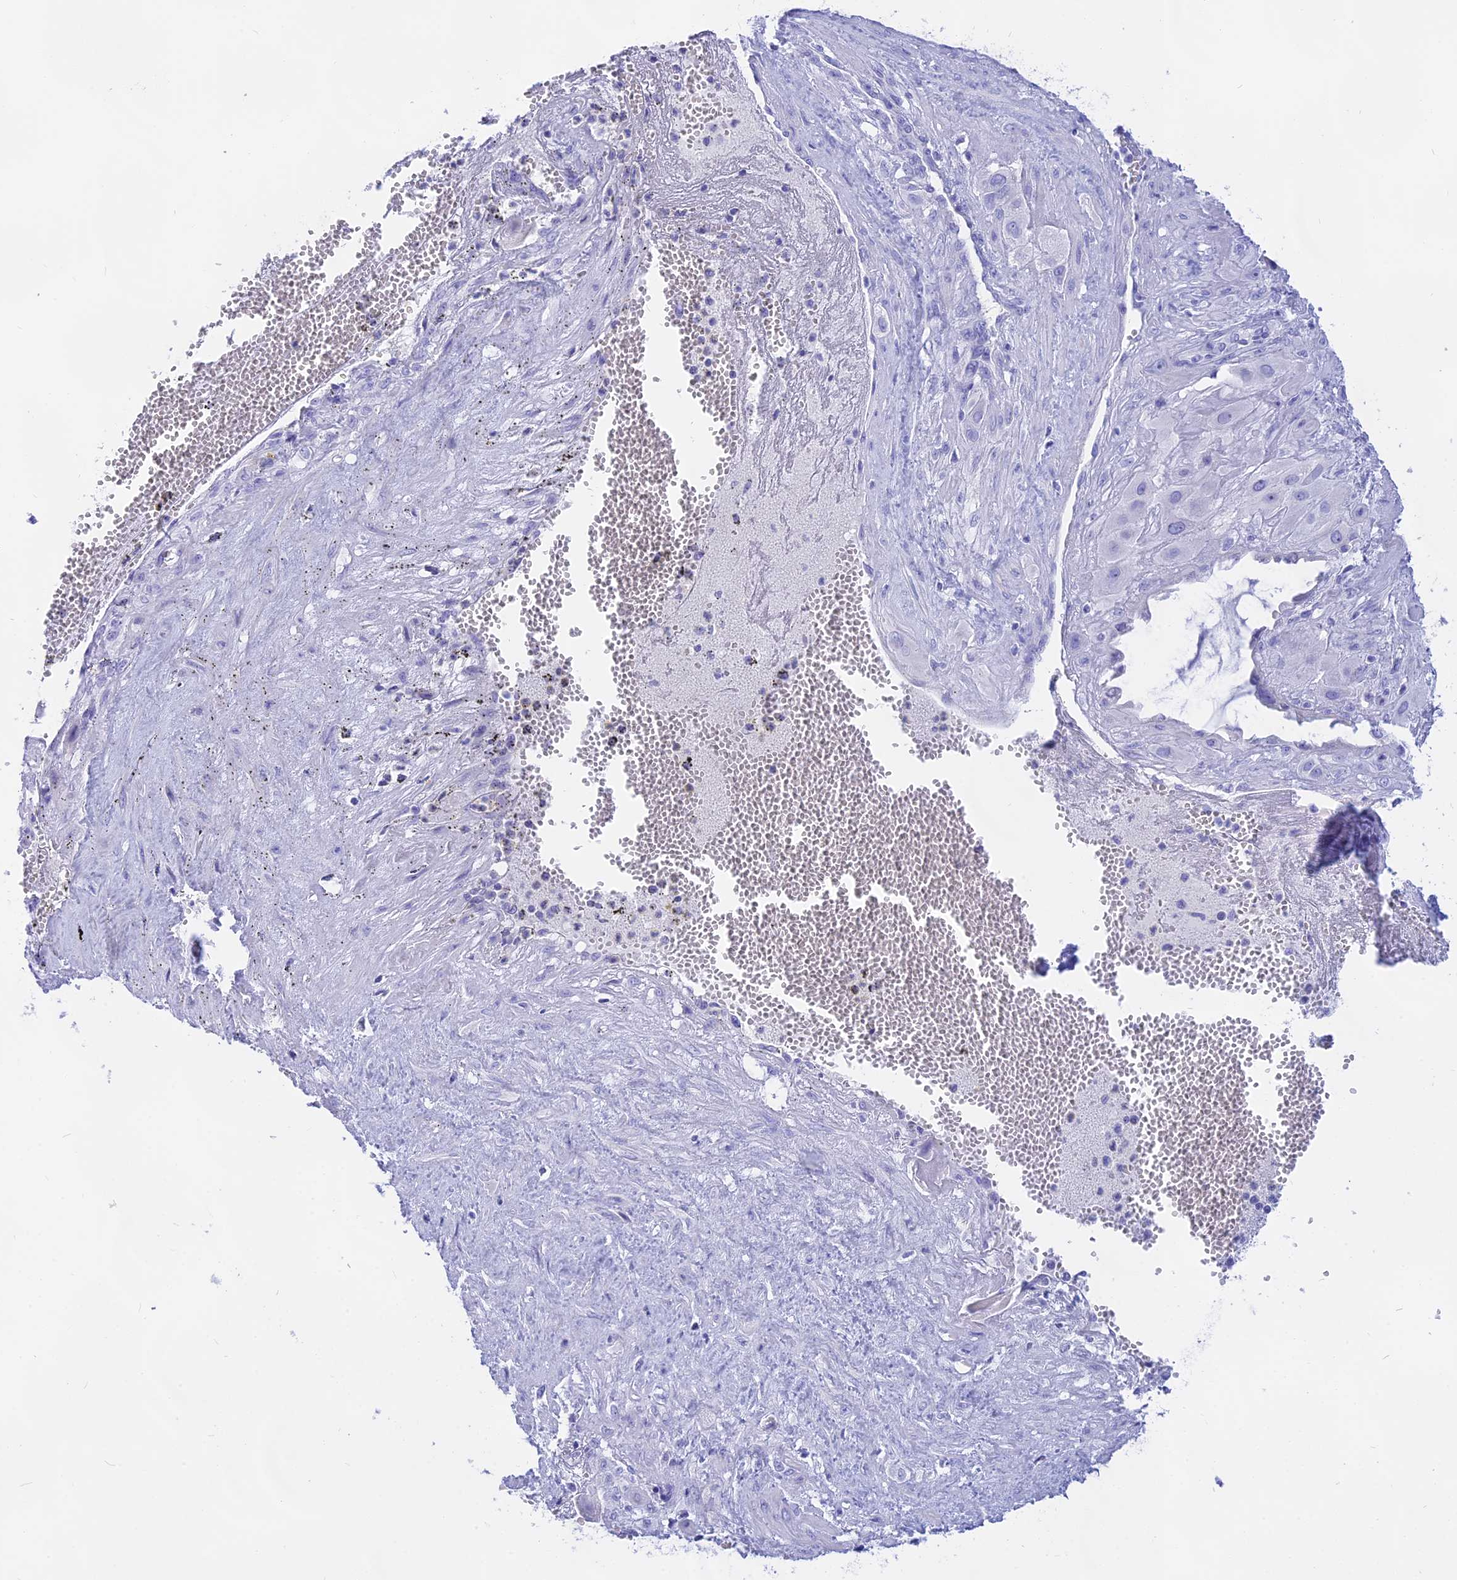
{"staining": {"intensity": "negative", "quantity": "none", "location": "none"}, "tissue": "cervical cancer", "cell_type": "Tumor cells", "image_type": "cancer", "snomed": [{"axis": "morphology", "description": "Squamous cell carcinoma, NOS"}, {"axis": "topography", "description": "Cervix"}], "caption": "Immunohistochemistry of human cervical cancer (squamous cell carcinoma) demonstrates no staining in tumor cells.", "gene": "ISCA1", "patient": {"sex": "female", "age": 34}}